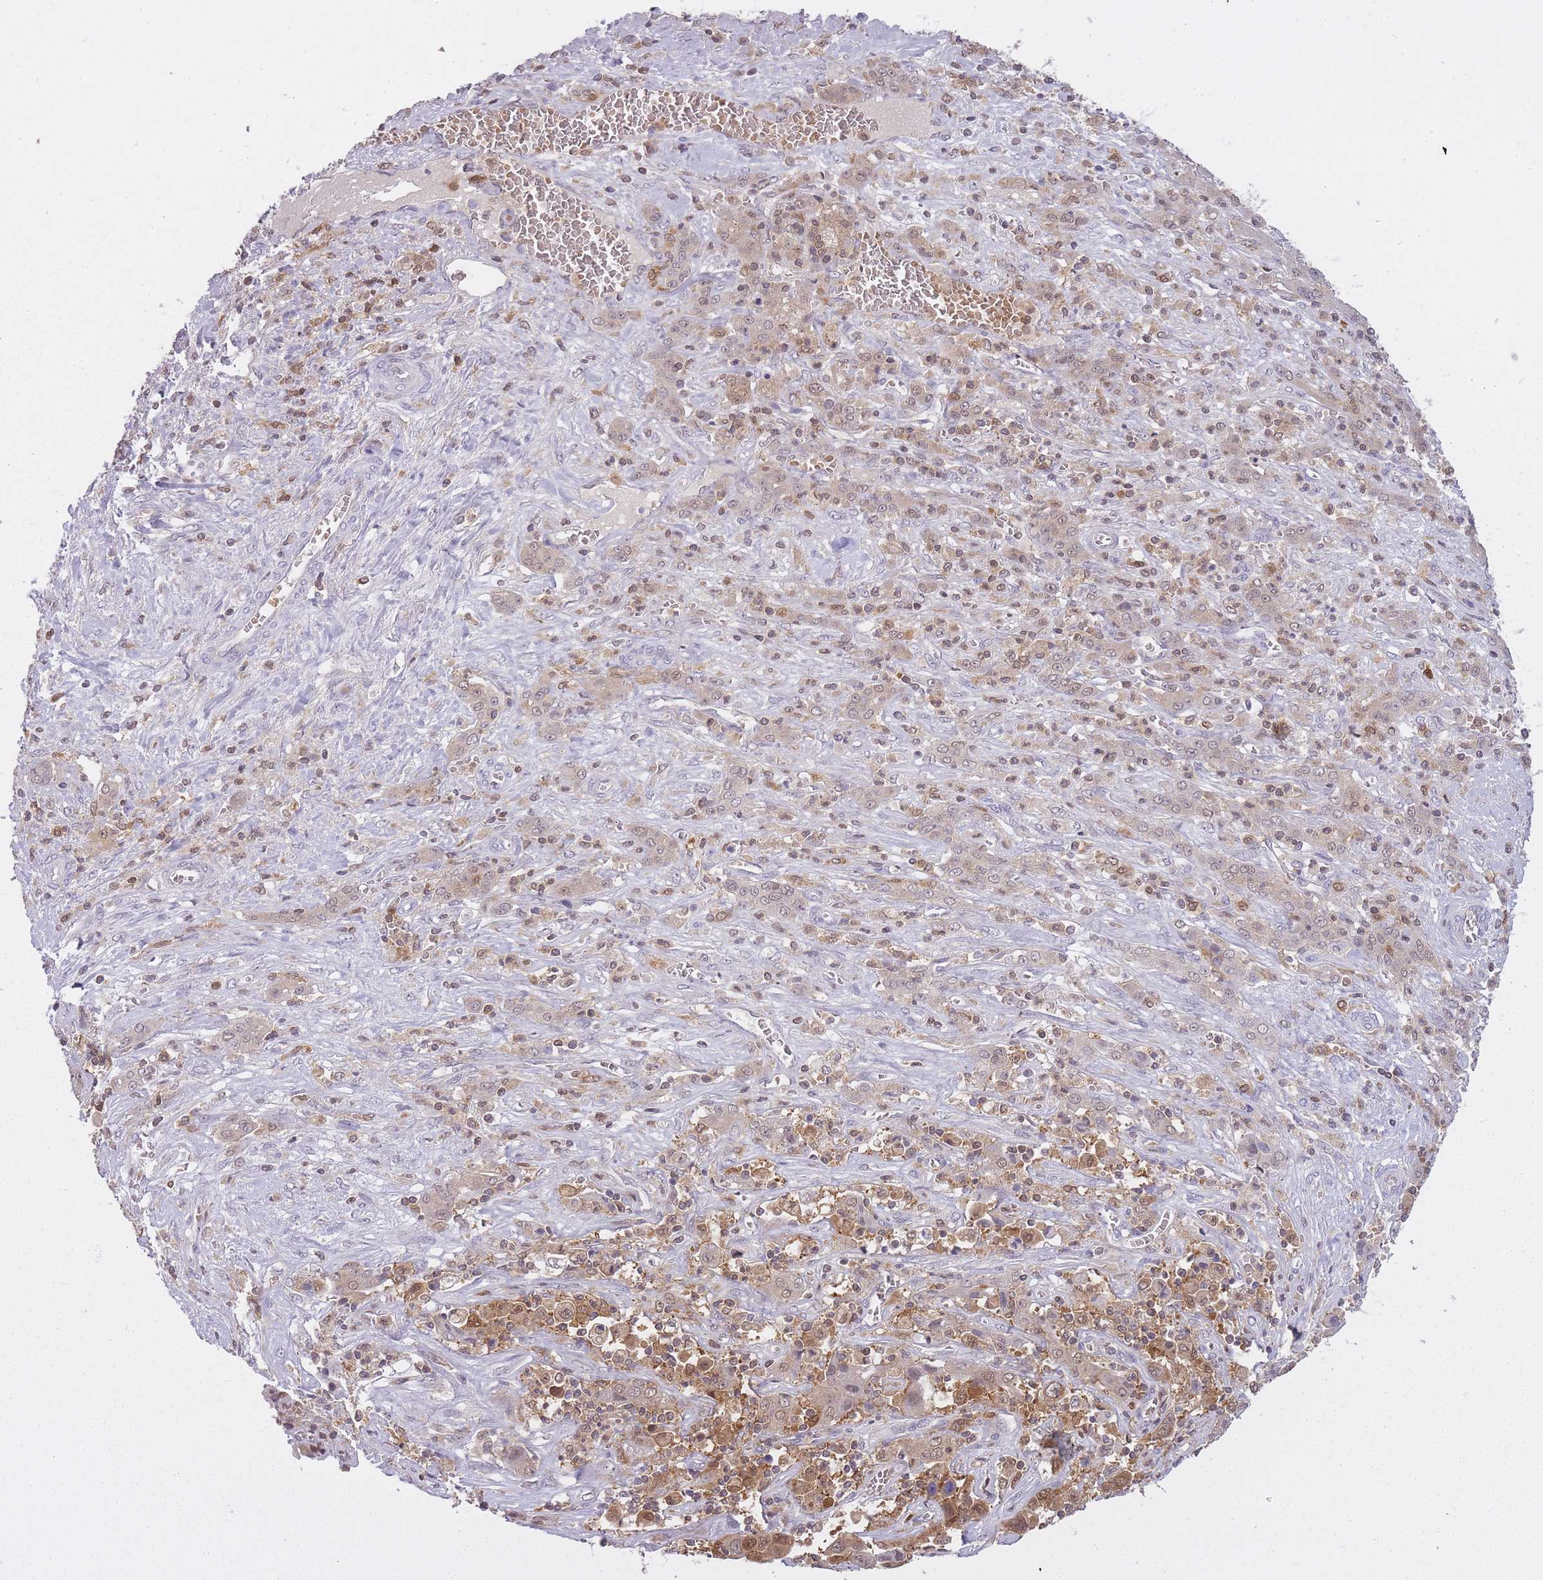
{"staining": {"intensity": "strong", "quantity": ">75%", "location": "cytoplasmic/membranous,nuclear"}, "tissue": "liver cancer", "cell_type": "Tumor cells", "image_type": "cancer", "snomed": [{"axis": "morphology", "description": "Cholangiocarcinoma"}, {"axis": "topography", "description": "Liver"}], "caption": "High-power microscopy captured an immunohistochemistry micrograph of liver cancer (cholangiocarcinoma), revealing strong cytoplasmic/membranous and nuclear staining in about >75% of tumor cells.", "gene": "CXorf38", "patient": {"sex": "female", "age": 52}}